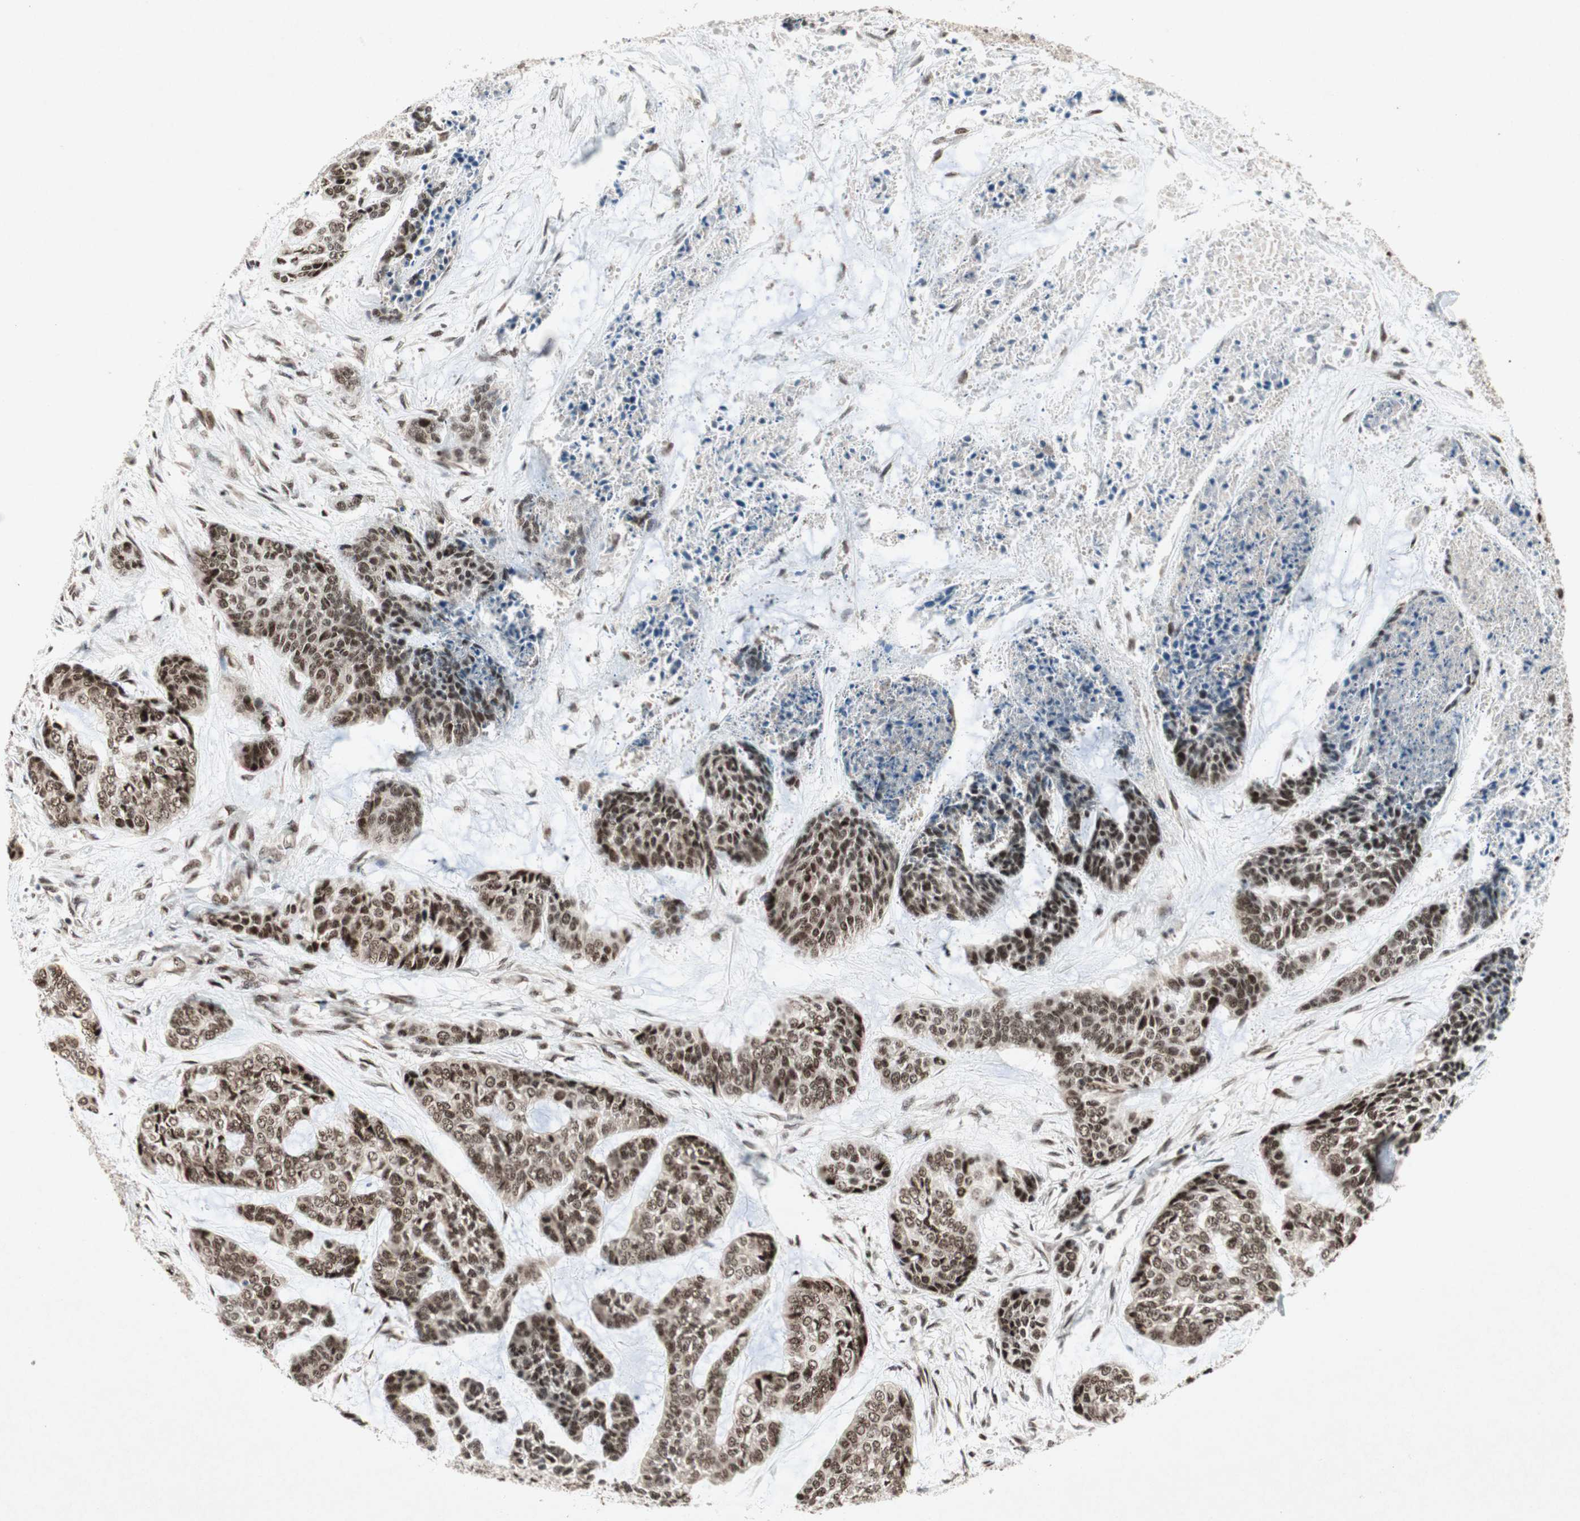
{"staining": {"intensity": "strong", "quantity": ">75%", "location": "nuclear"}, "tissue": "skin cancer", "cell_type": "Tumor cells", "image_type": "cancer", "snomed": [{"axis": "morphology", "description": "Basal cell carcinoma"}, {"axis": "topography", "description": "Skin"}], "caption": "A high-resolution image shows IHC staining of skin cancer (basal cell carcinoma), which reveals strong nuclear positivity in approximately >75% of tumor cells.", "gene": "TCF12", "patient": {"sex": "female", "age": 64}}